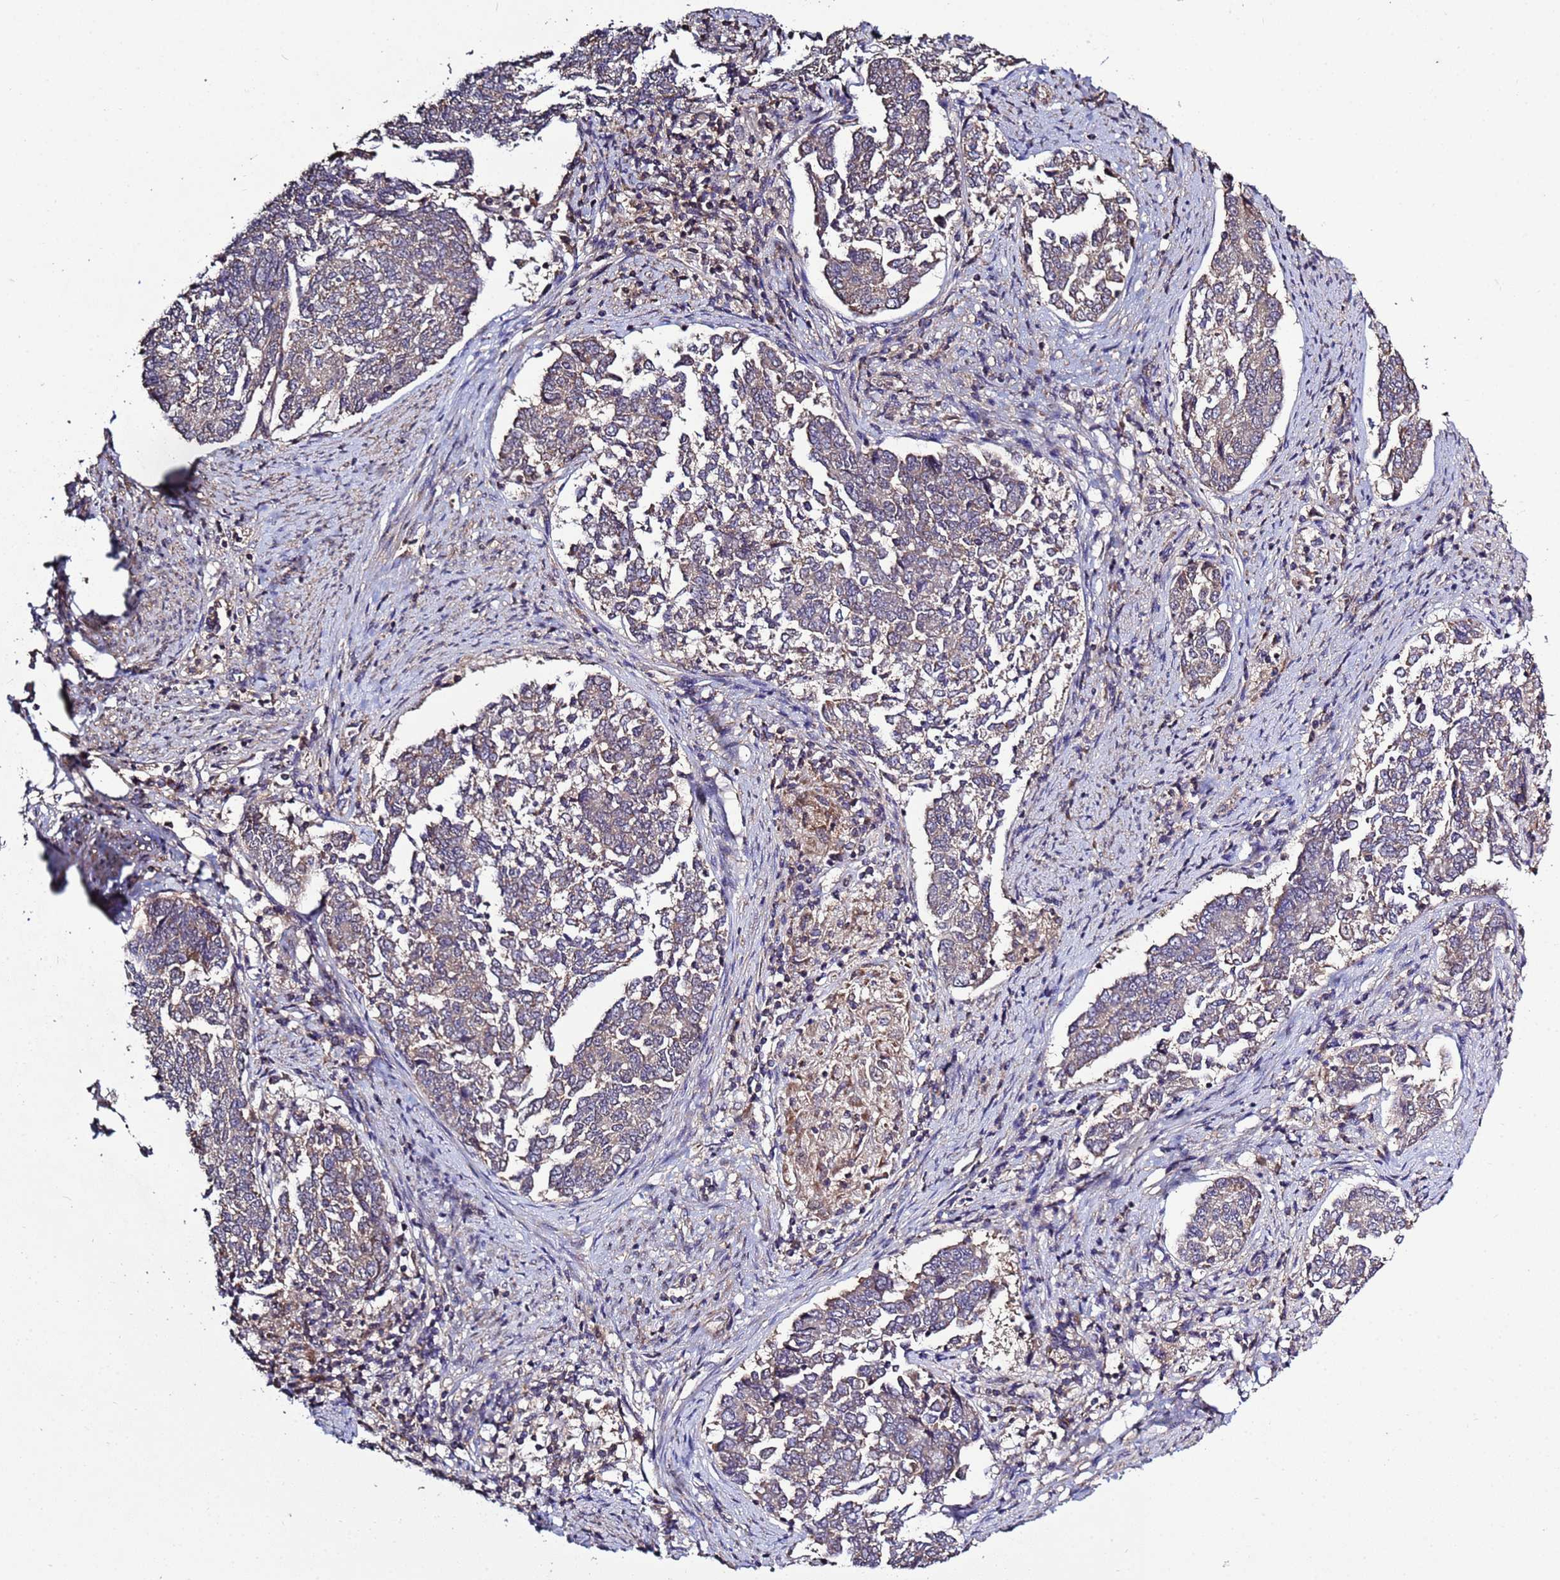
{"staining": {"intensity": "weak", "quantity": "<25%", "location": "cytoplasmic/membranous"}, "tissue": "endometrial cancer", "cell_type": "Tumor cells", "image_type": "cancer", "snomed": [{"axis": "morphology", "description": "Adenocarcinoma, NOS"}, {"axis": "topography", "description": "Endometrium"}], "caption": "Endometrial adenocarcinoma was stained to show a protein in brown. There is no significant expression in tumor cells.", "gene": "P2RX7", "patient": {"sex": "female", "age": 80}}